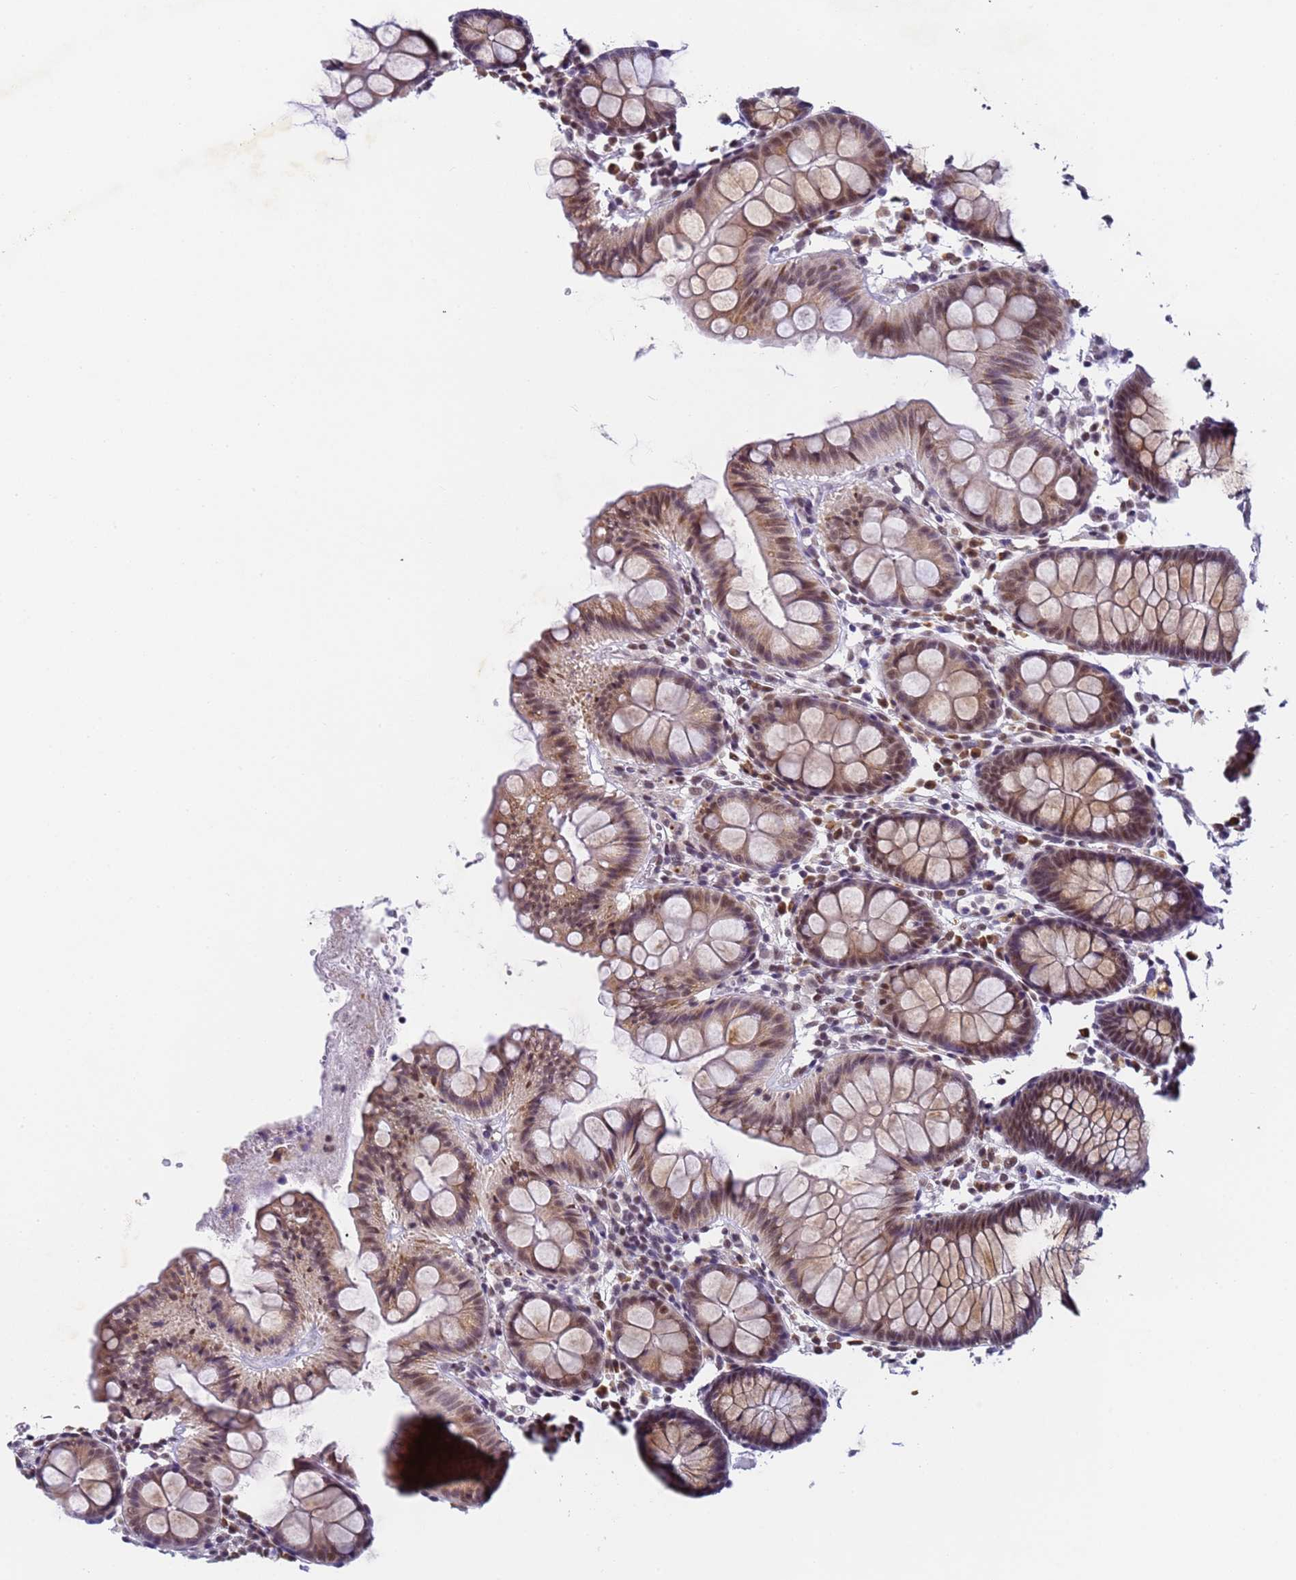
{"staining": {"intensity": "negative", "quantity": "none", "location": "none"}, "tissue": "colon", "cell_type": "Endothelial cells", "image_type": "normal", "snomed": [{"axis": "morphology", "description": "Normal tissue, NOS"}, {"axis": "topography", "description": "Colon"}], "caption": "The photomicrograph reveals no significant positivity in endothelial cells of colon. (DAB (3,3'-diaminobenzidine) immunohistochemistry visualized using brightfield microscopy, high magnification).", "gene": "FNBP4", "patient": {"sex": "male", "age": 75}}